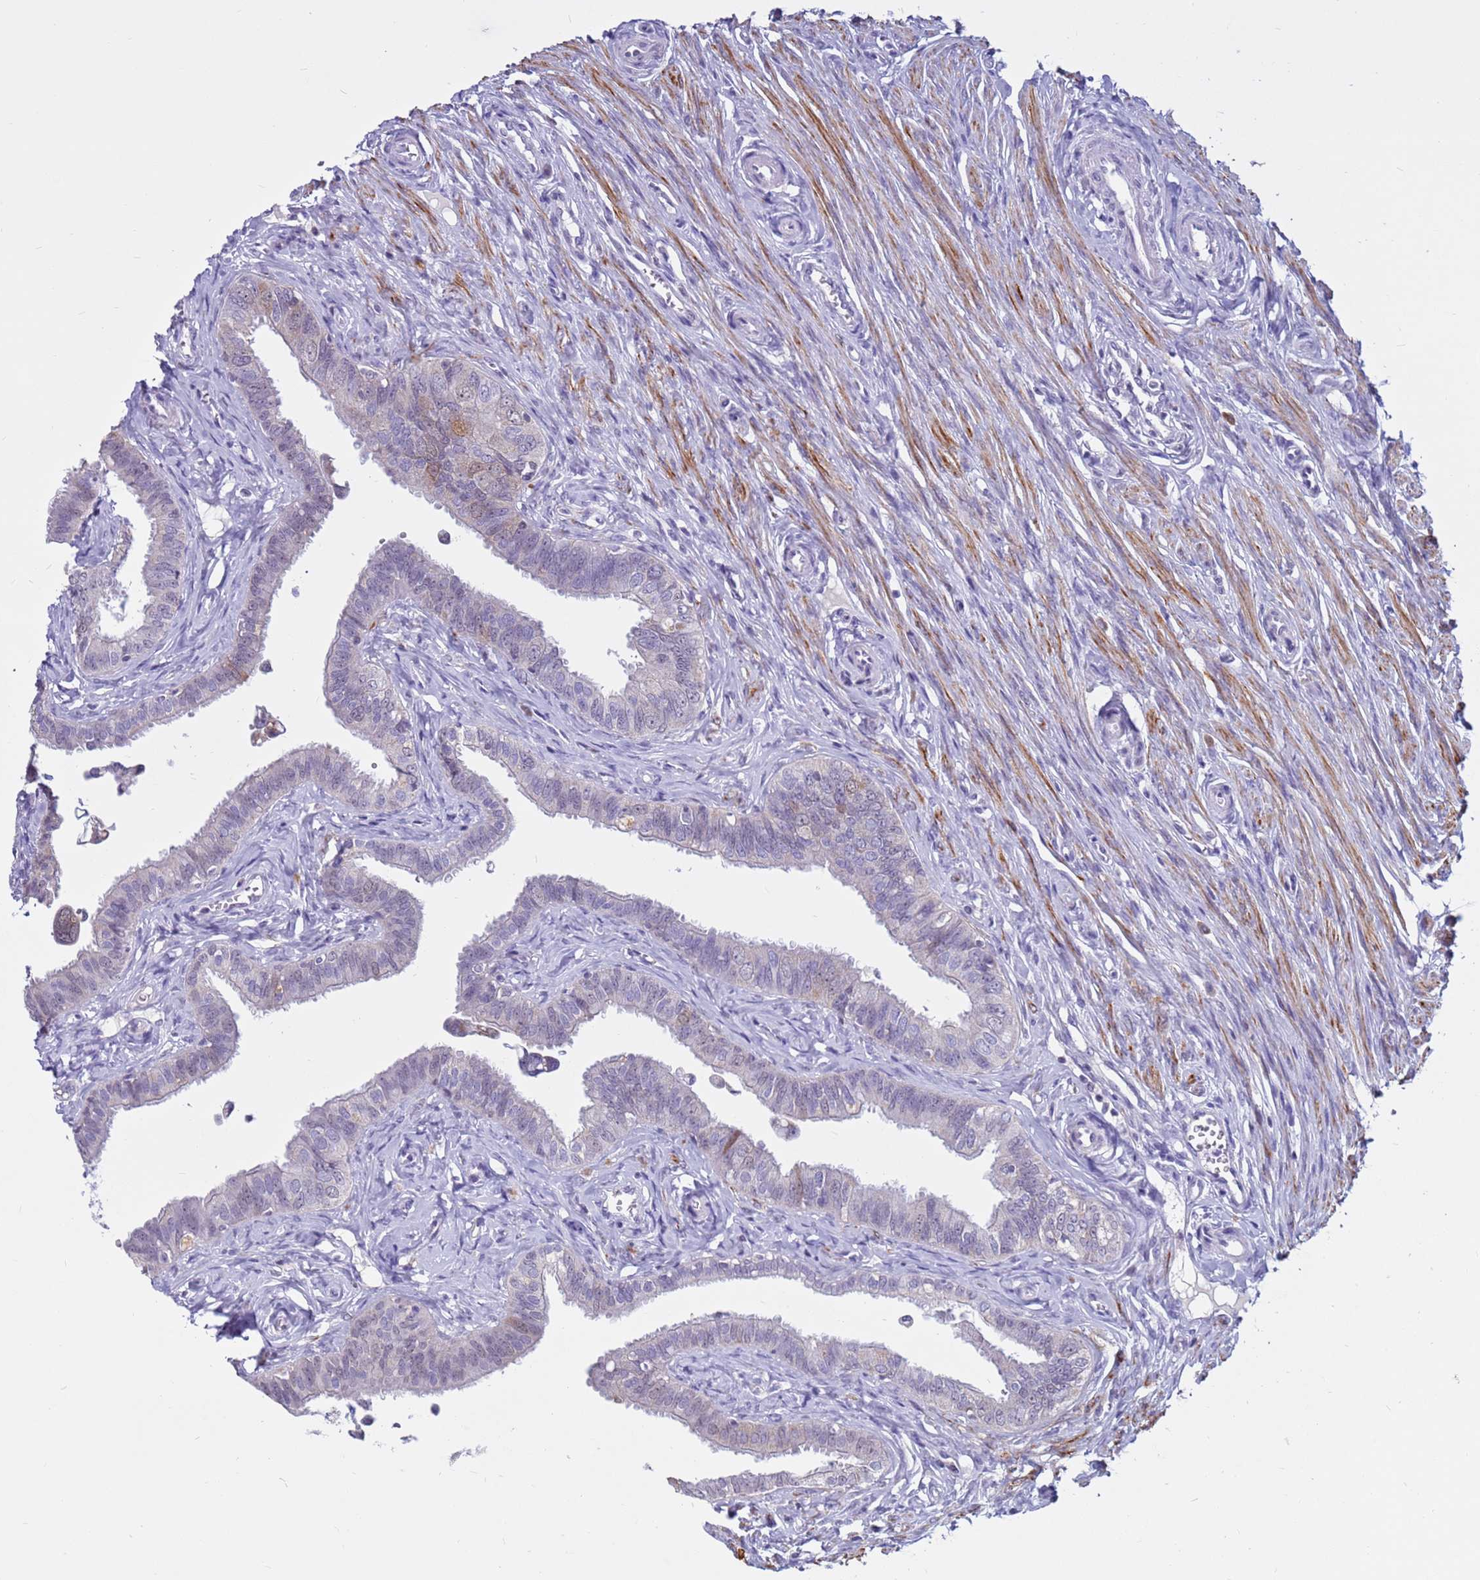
{"staining": {"intensity": "moderate", "quantity": "<25%", "location": "cytoplasmic/membranous"}, "tissue": "fallopian tube", "cell_type": "Glandular cells", "image_type": "normal", "snomed": [{"axis": "morphology", "description": "Normal tissue, NOS"}, {"axis": "morphology", "description": "Carcinoma, NOS"}, {"axis": "topography", "description": "Fallopian tube"}, {"axis": "topography", "description": "Ovary"}], "caption": "Immunohistochemical staining of benign fallopian tube displays <25% levels of moderate cytoplasmic/membranous protein expression in about <25% of glandular cells.", "gene": "CDK2AP2", "patient": {"sex": "female", "age": 59}}